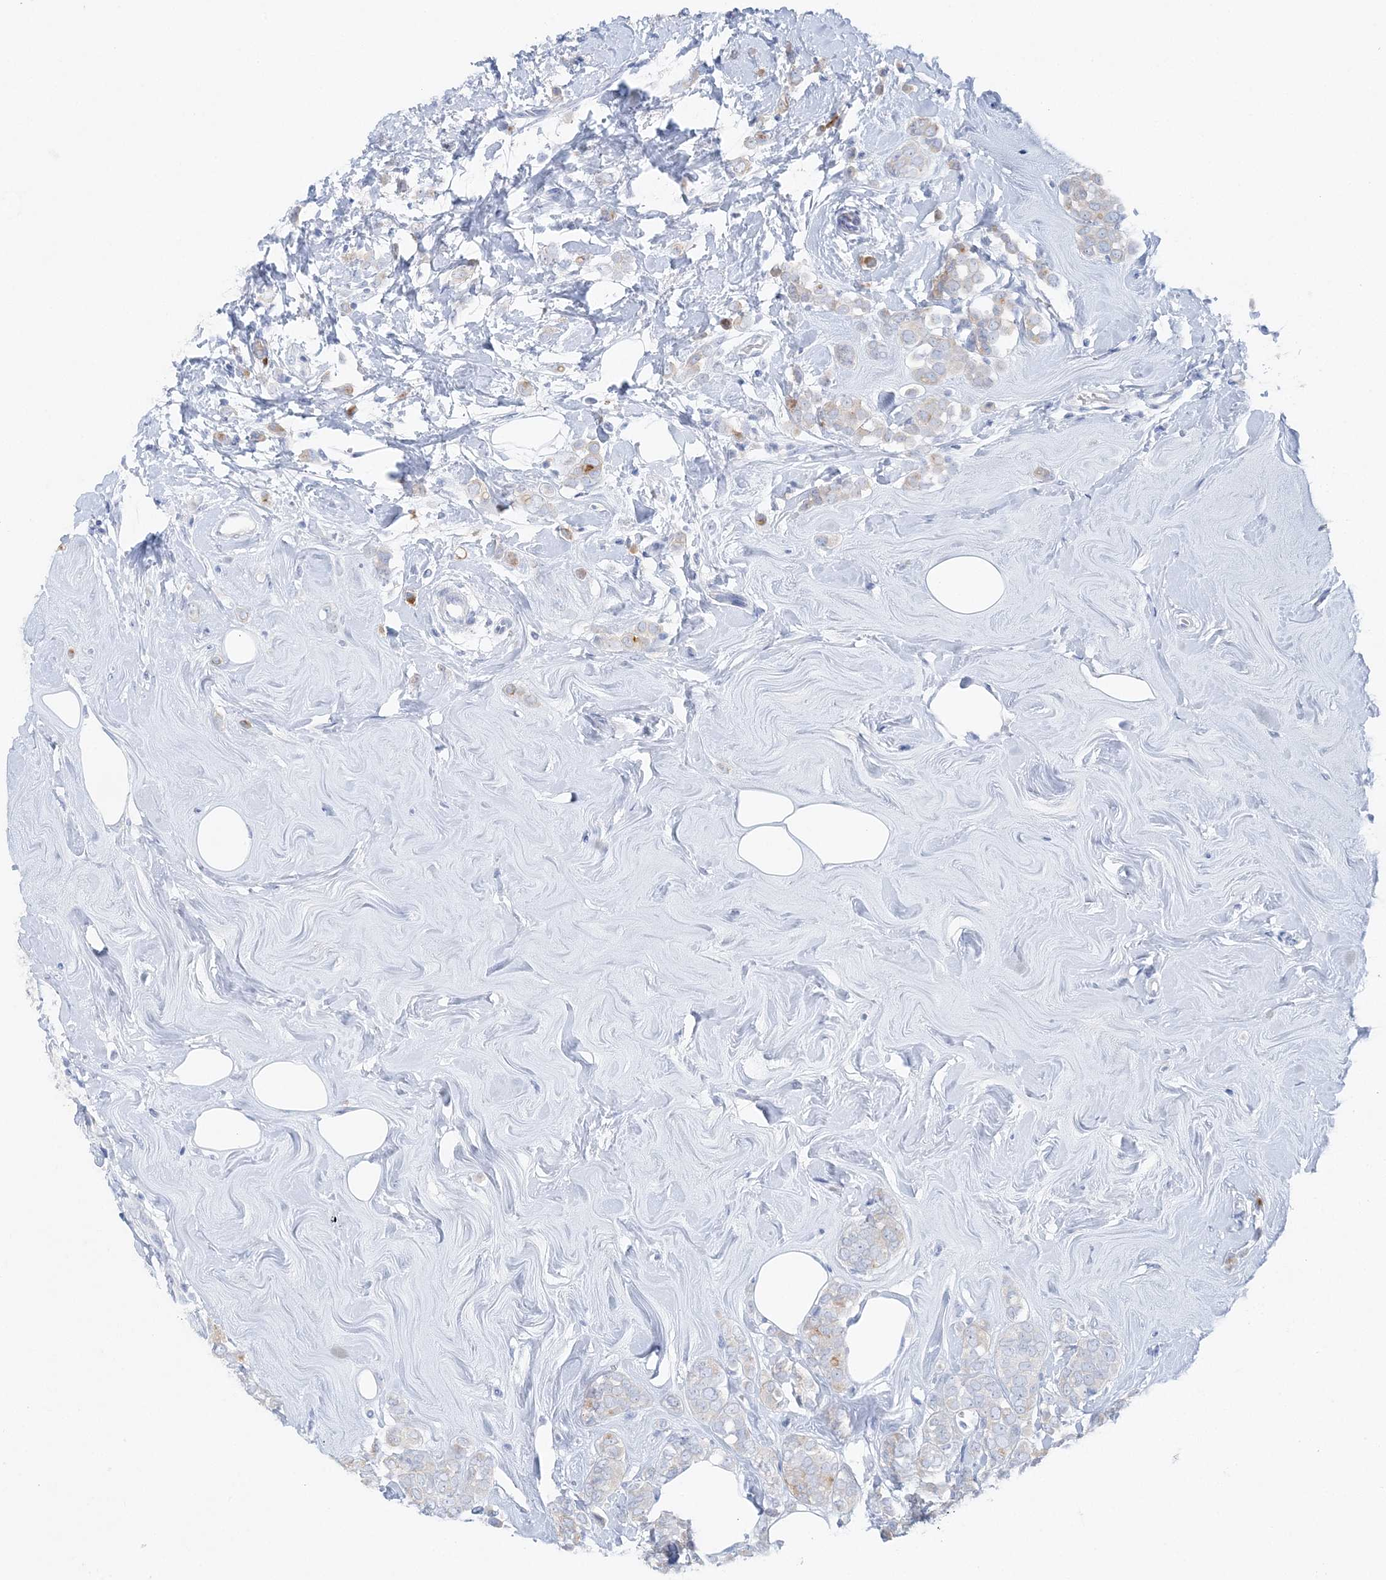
{"staining": {"intensity": "weak", "quantity": "<25%", "location": "cytoplasmic/membranous"}, "tissue": "breast cancer", "cell_type": "Tumor cells", "image_type": "cancer", "snomed": [{"axis": "morphology", "description": "Lobular carcinoma"}, {"axis": "topography", "description": "Breast"}], "caption": "IHC image of lobular carcinoma (breast) stained for a protein (brown), which demonstrates no positivity in tumor cells.", "gene": "SLC5A6", "patient": {"sex": "female", "age": 47}}